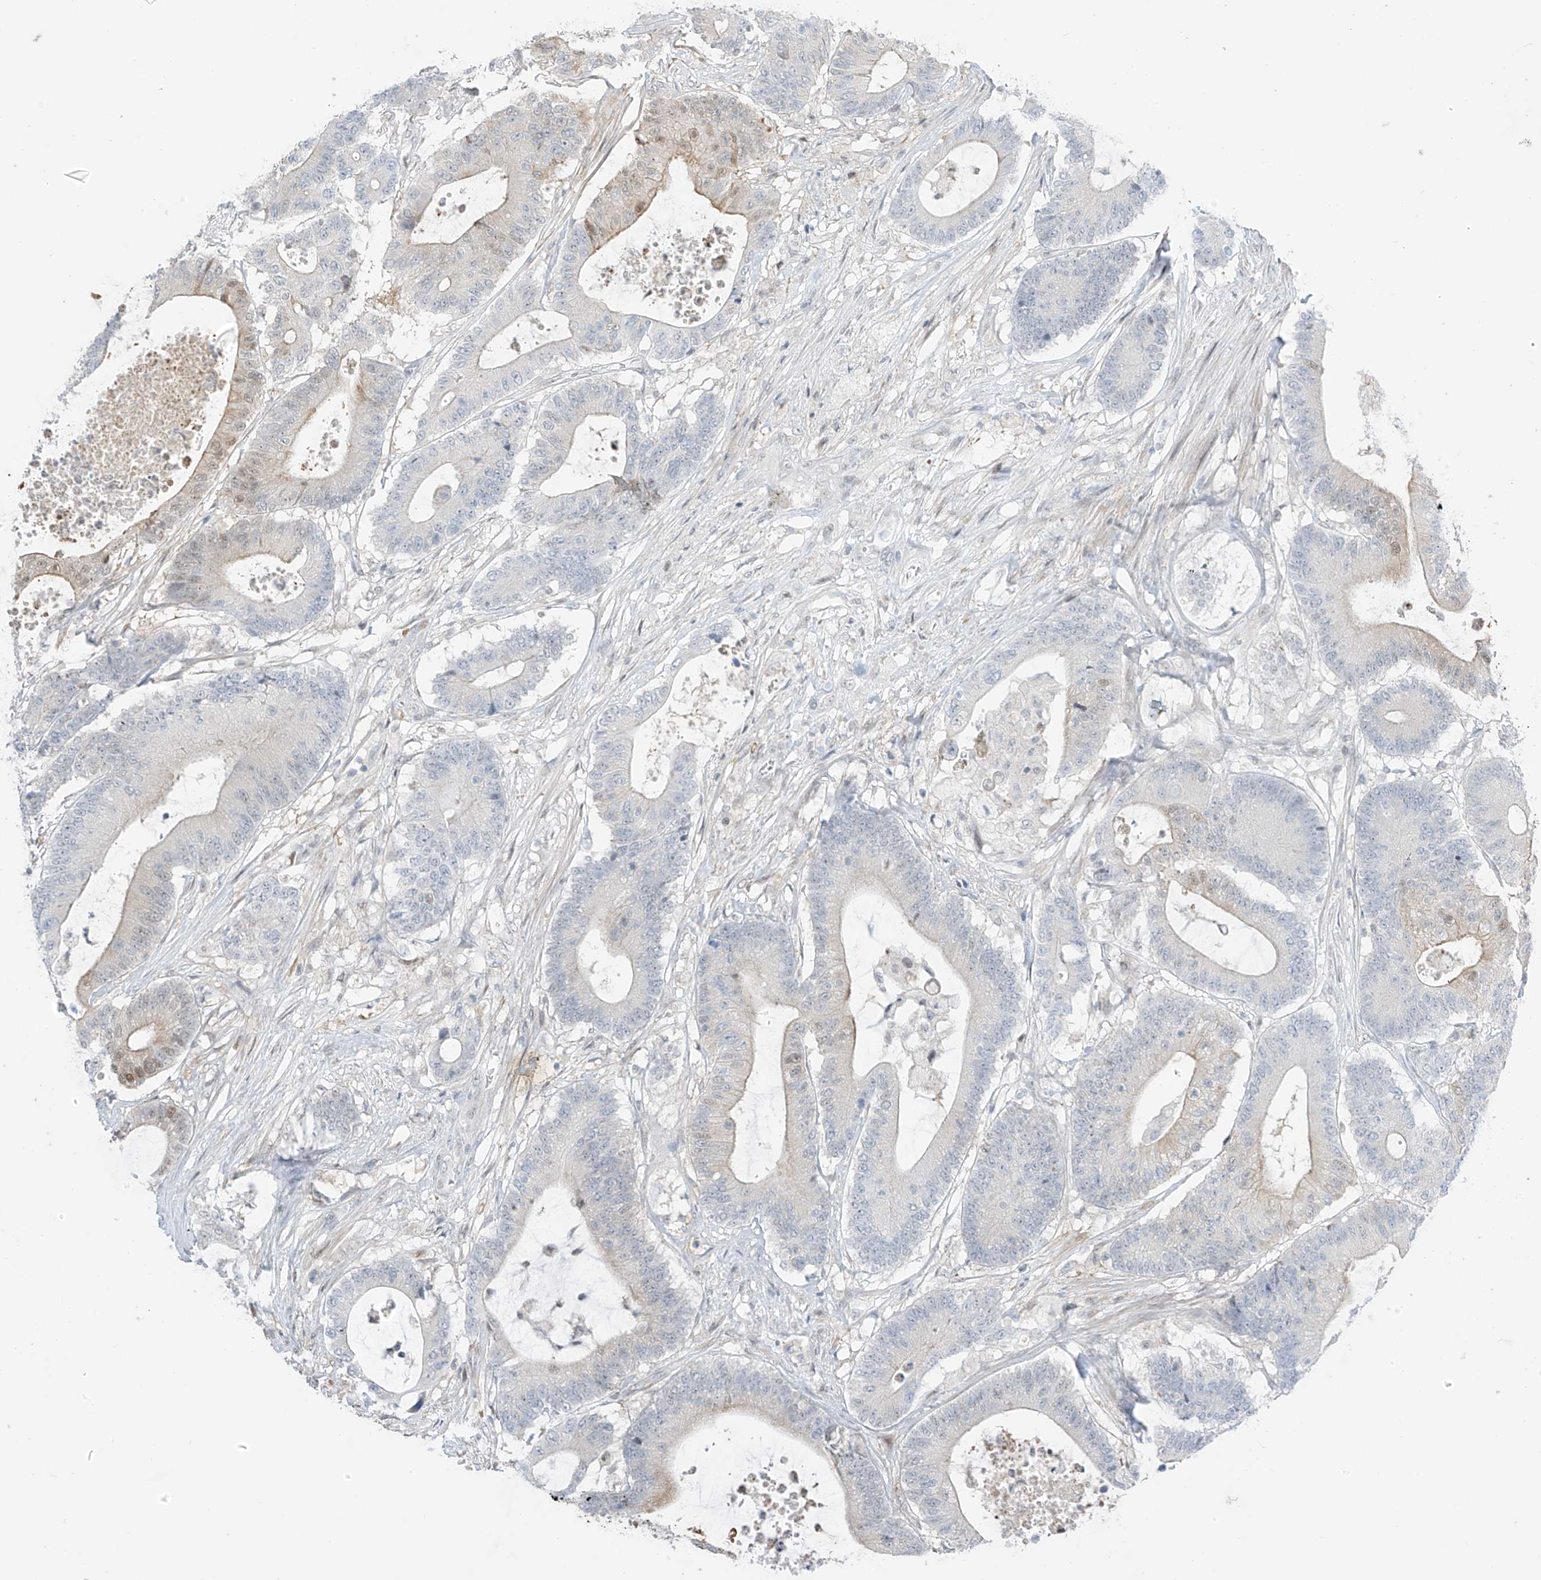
{"staining": {"intensity": "weak", "quantity": "<25%", "location": "cytoplasmic/membranous"}, "tissue": "colorectal cancer", "cell_type": "Tumor cells", "image_type": "cancer", "snomed": [{"axis": "morphology", "description": "Adenocarcinoma, NOS"}, {"axis": "topography", "description": "Colon"}], "caption": "Tumor cells show no significant positivity in colorectal cancer.", "gene": "ASPRV1", "patient": {"sex": "female", "age": 84}}